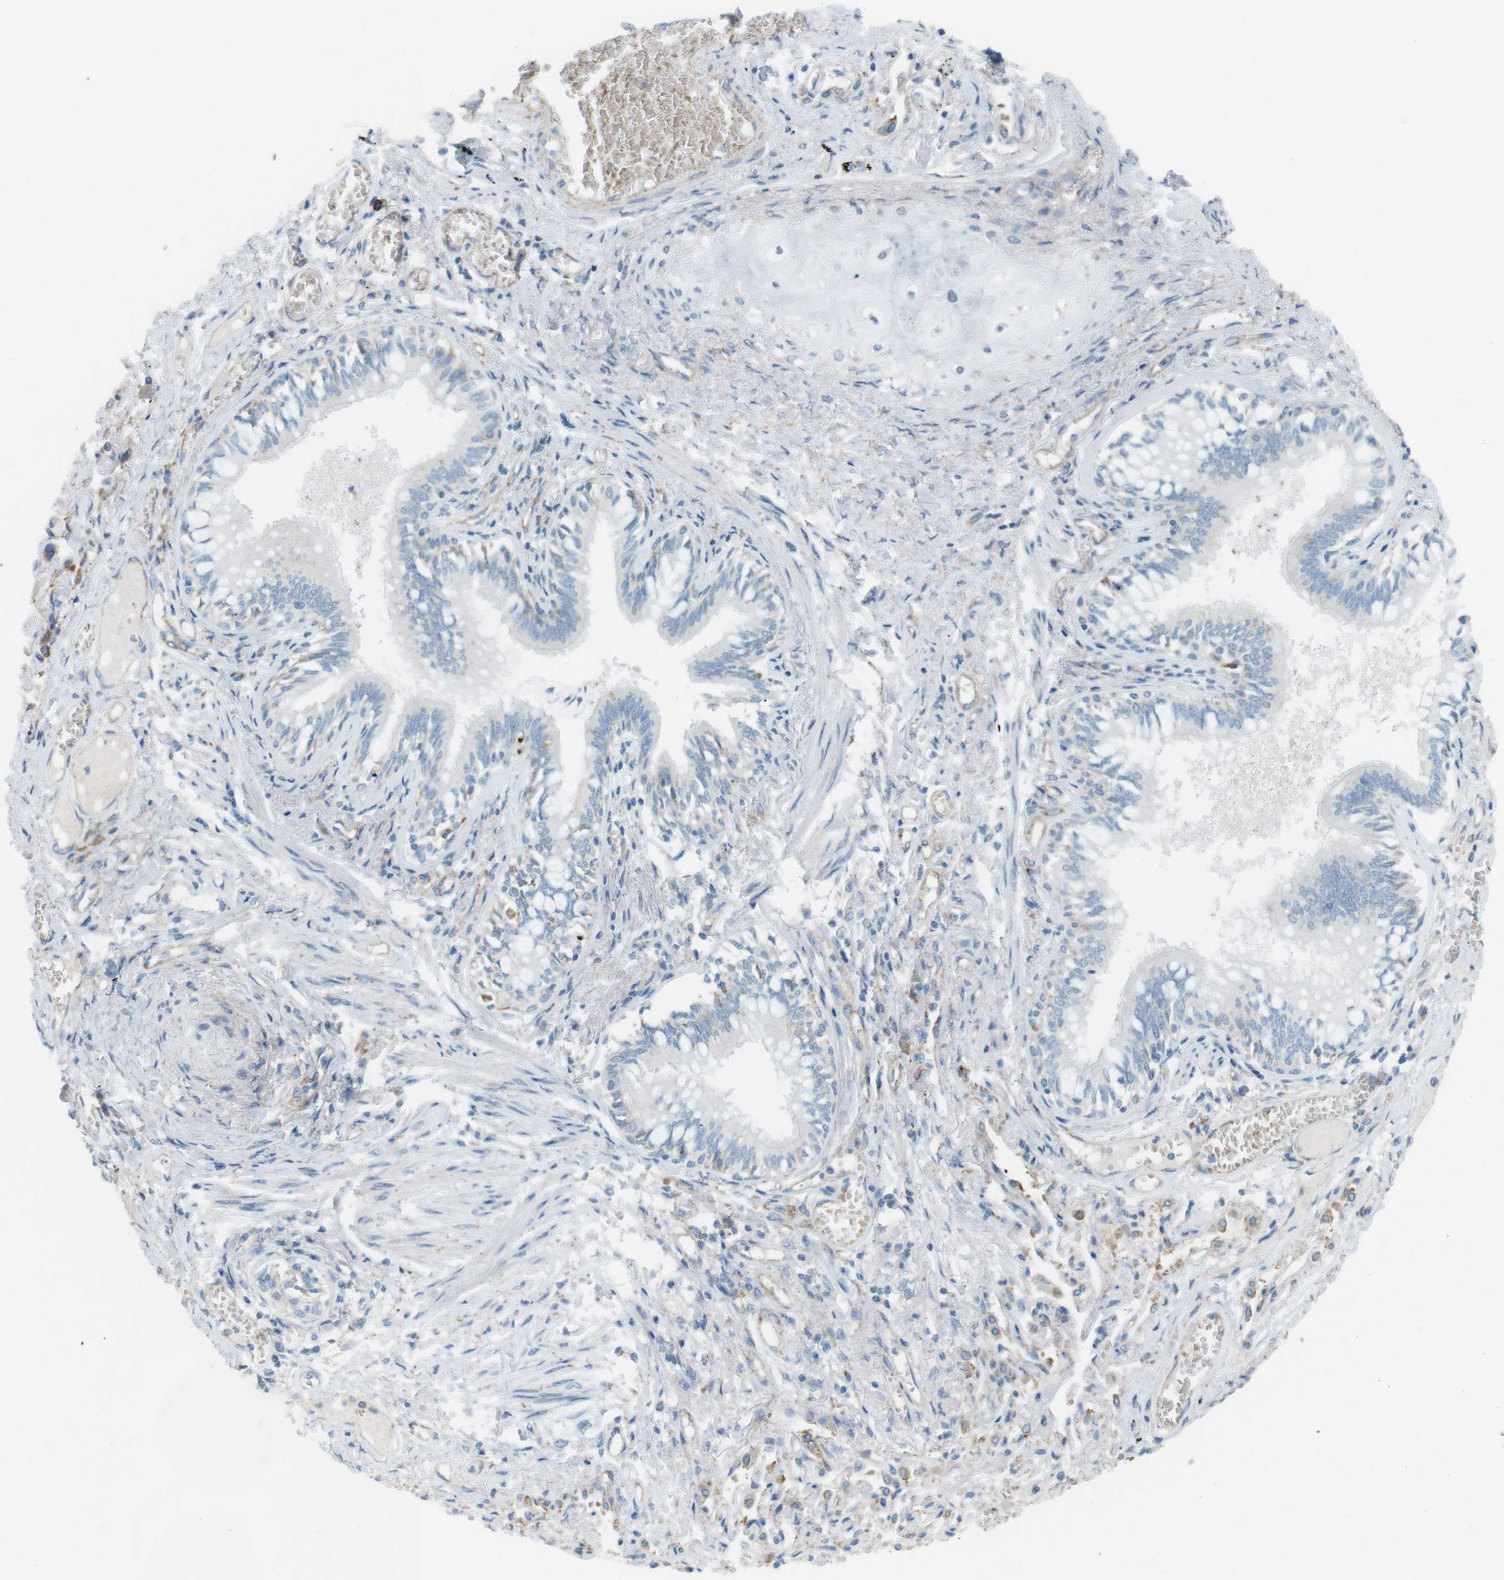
{"staining": {"intensity": "negative", "quantity": "none", "location": "none"}, "tissue": "bronchus", "cell_type": "Respiratory epithelial cells", "image_type": "normal", "snomed": [{"axis": "morphology", "description": "Normal tissue, NOS"}, {"axis": "morphology", "description": "Inflammation, NOS"}, {"axis": "topography", "description": "Cartilage tissue"}, {"axis": "topography", "description": "Lung"}], "caption": "Immunohistochemistry photomicrograph of normal bronchus: bronchus stained with DAB (3,3'-diaminobenzidine) reveals no significant protein expression in respiratory epithelial cells.", "gene": "VAMP1", "patient": {"sex": "male", "age": 71}}